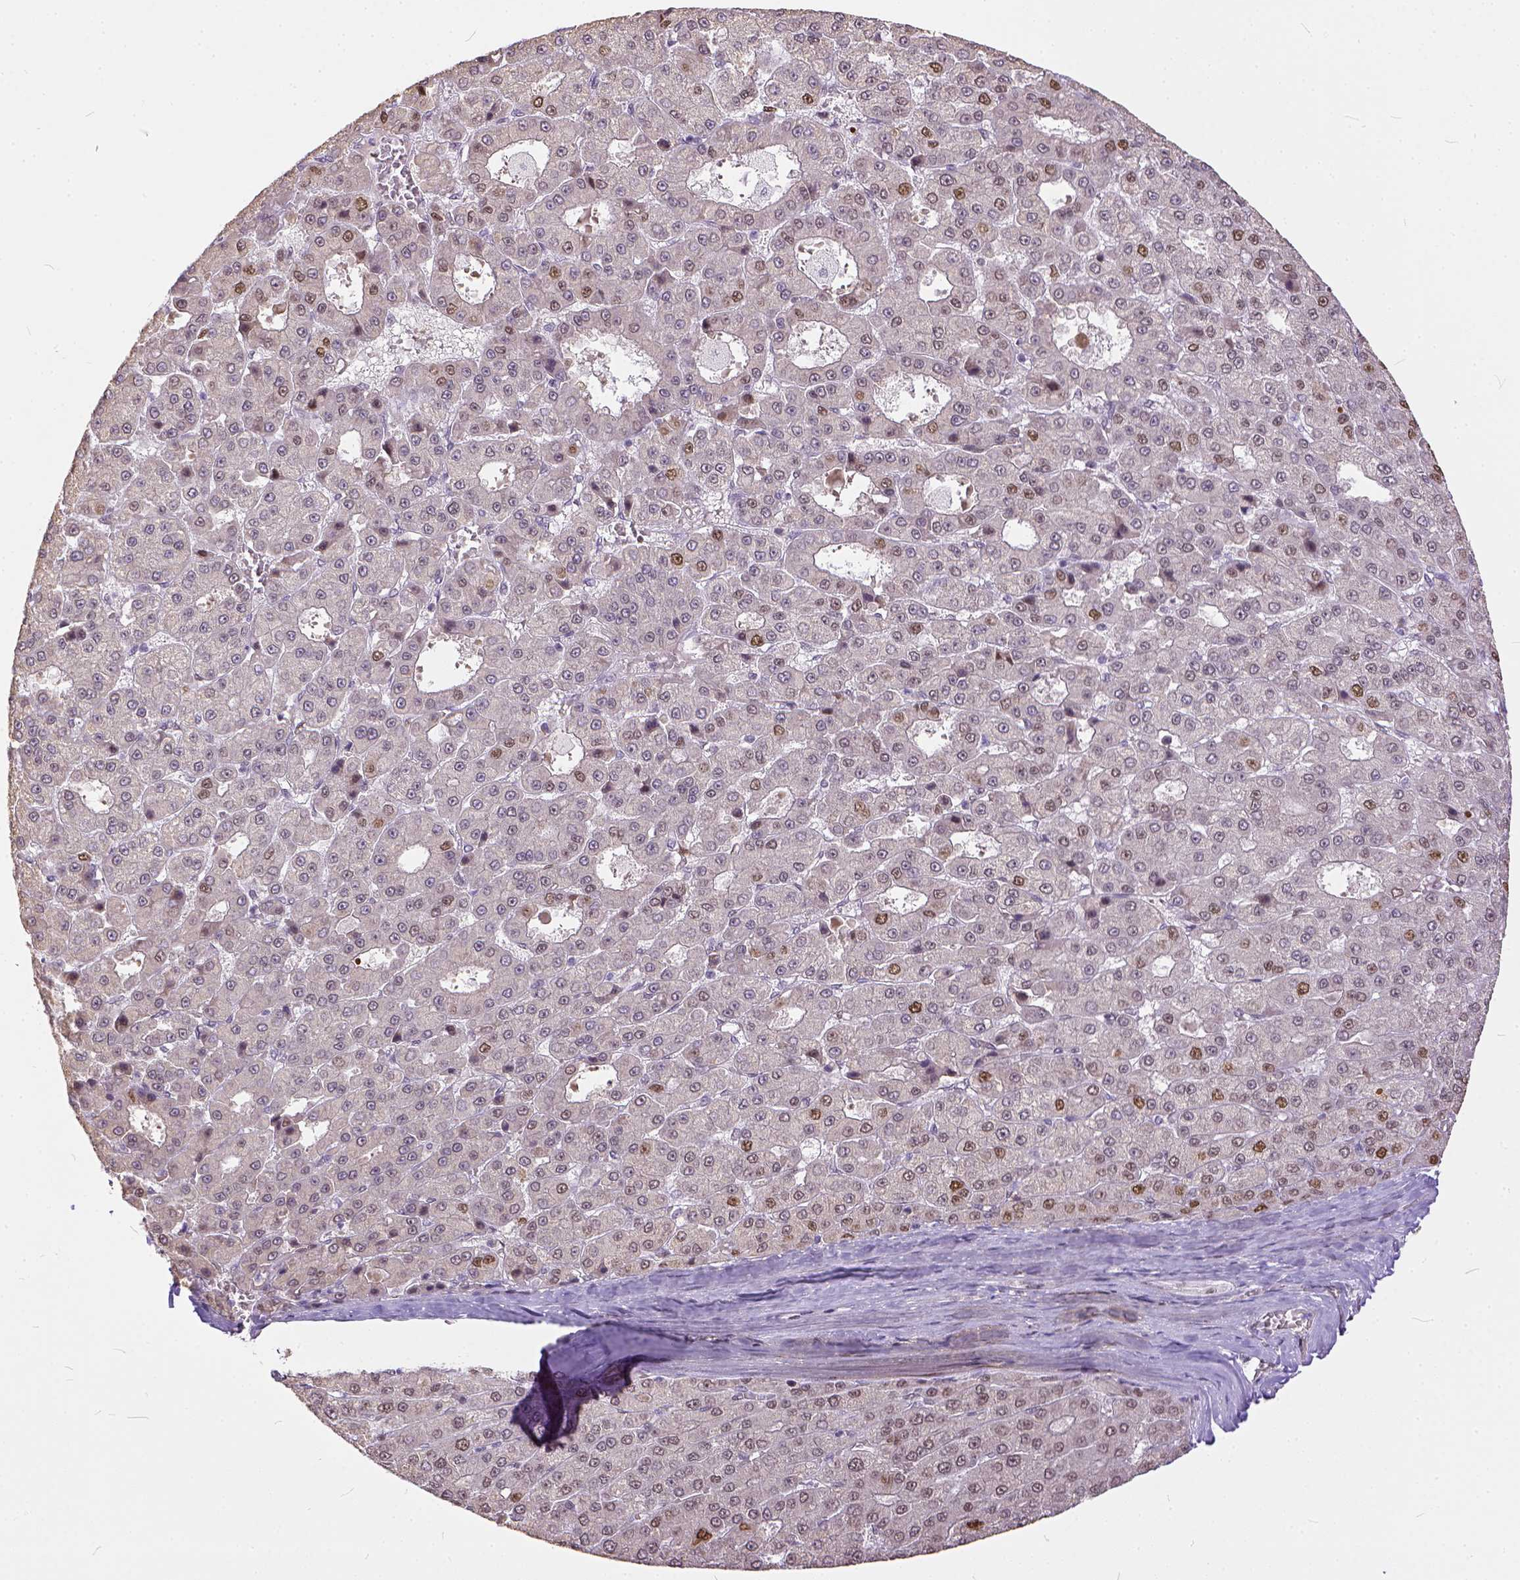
{"staining": {"intensity": "moderate", "quantity": "<25%", "location": "nuclear"}, "tissue": "liver cancer", "cell_type": "Tumor cells", "image_type": "cancer", "snomed": [{"axis": "morphology", "description": "Carcinoma, Hepatocellular, NOS"}, {"axis": "topography", "description": "Liver"}], "caption": "Immunohistochemistry (IHC) micrograph of neoplastic tissue: liver cancer (hepatocellular carcinoma) stained using immunohistochemistry (IHC) reveals low levels of moderate protein expression localized specifically in the nuclear of tumor cells, appearing as a nuclear brown color.", "gene": "ERCC1", "patient": {"sex": "male", "age": 70}}